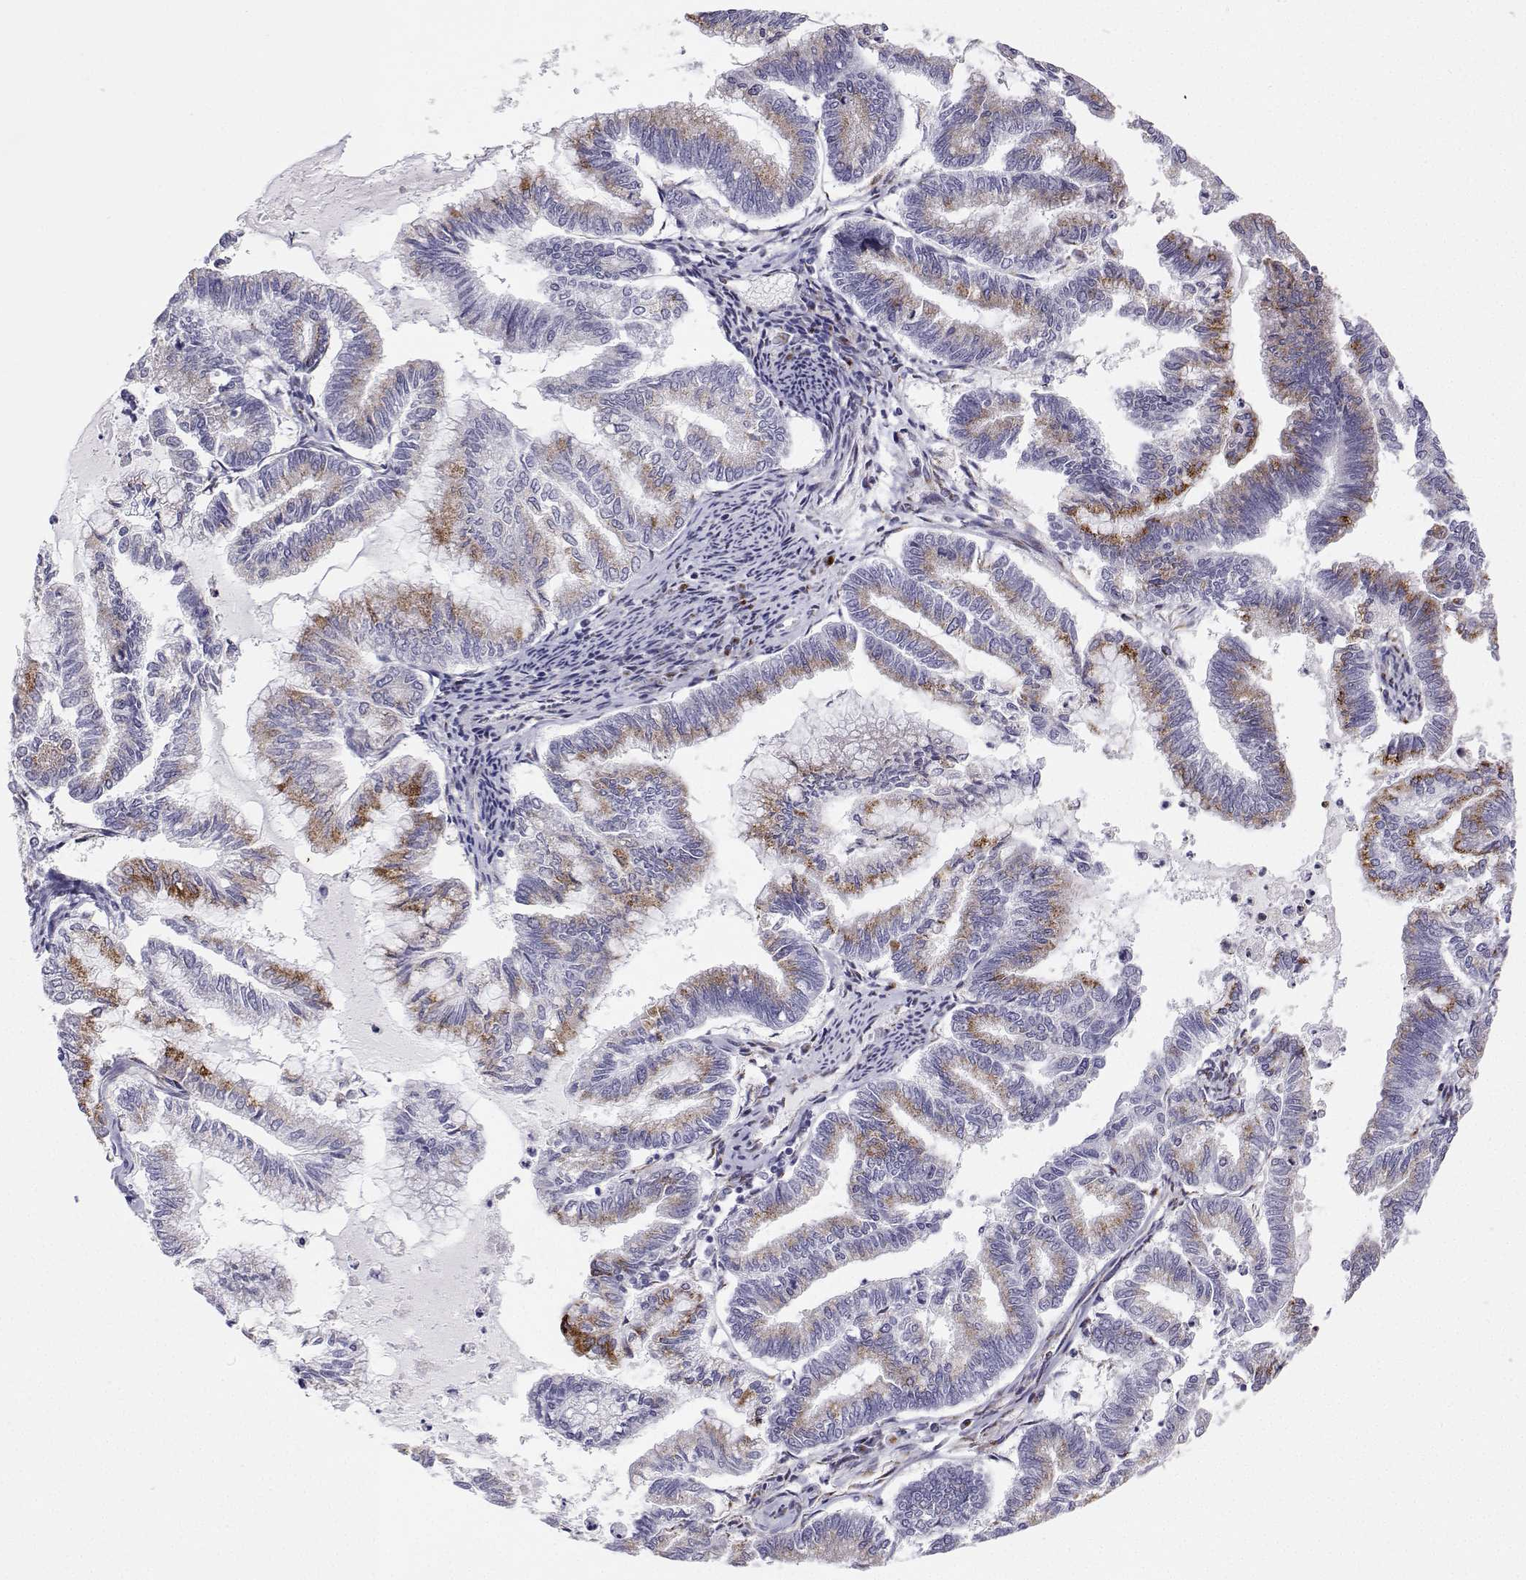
{"staining": {"intensity": "moderate", "quantity": "25%-75%", "location": "cytoplasmic/membranous"}, "tissue": "endometrial cancer", "cell_type": "Tumor cells", "image_type": "cancer", "snomed": [{"axis": "morphology", "description": "Adenocarcinoma, NOS"}, {"axis": "topography", "description": "Endometrium"}], "caption": "Immunohistochemical staining of human endometrial adenocarcinoma demonstrates moderate cytoplasmic/membranous protein positivity in about 25%-75% of tumor cells. (DAB = brown stain, brightfield microscopy at high magnification).", "gene": "STARD13", "patient": {"sex": "female", "age": 79}}